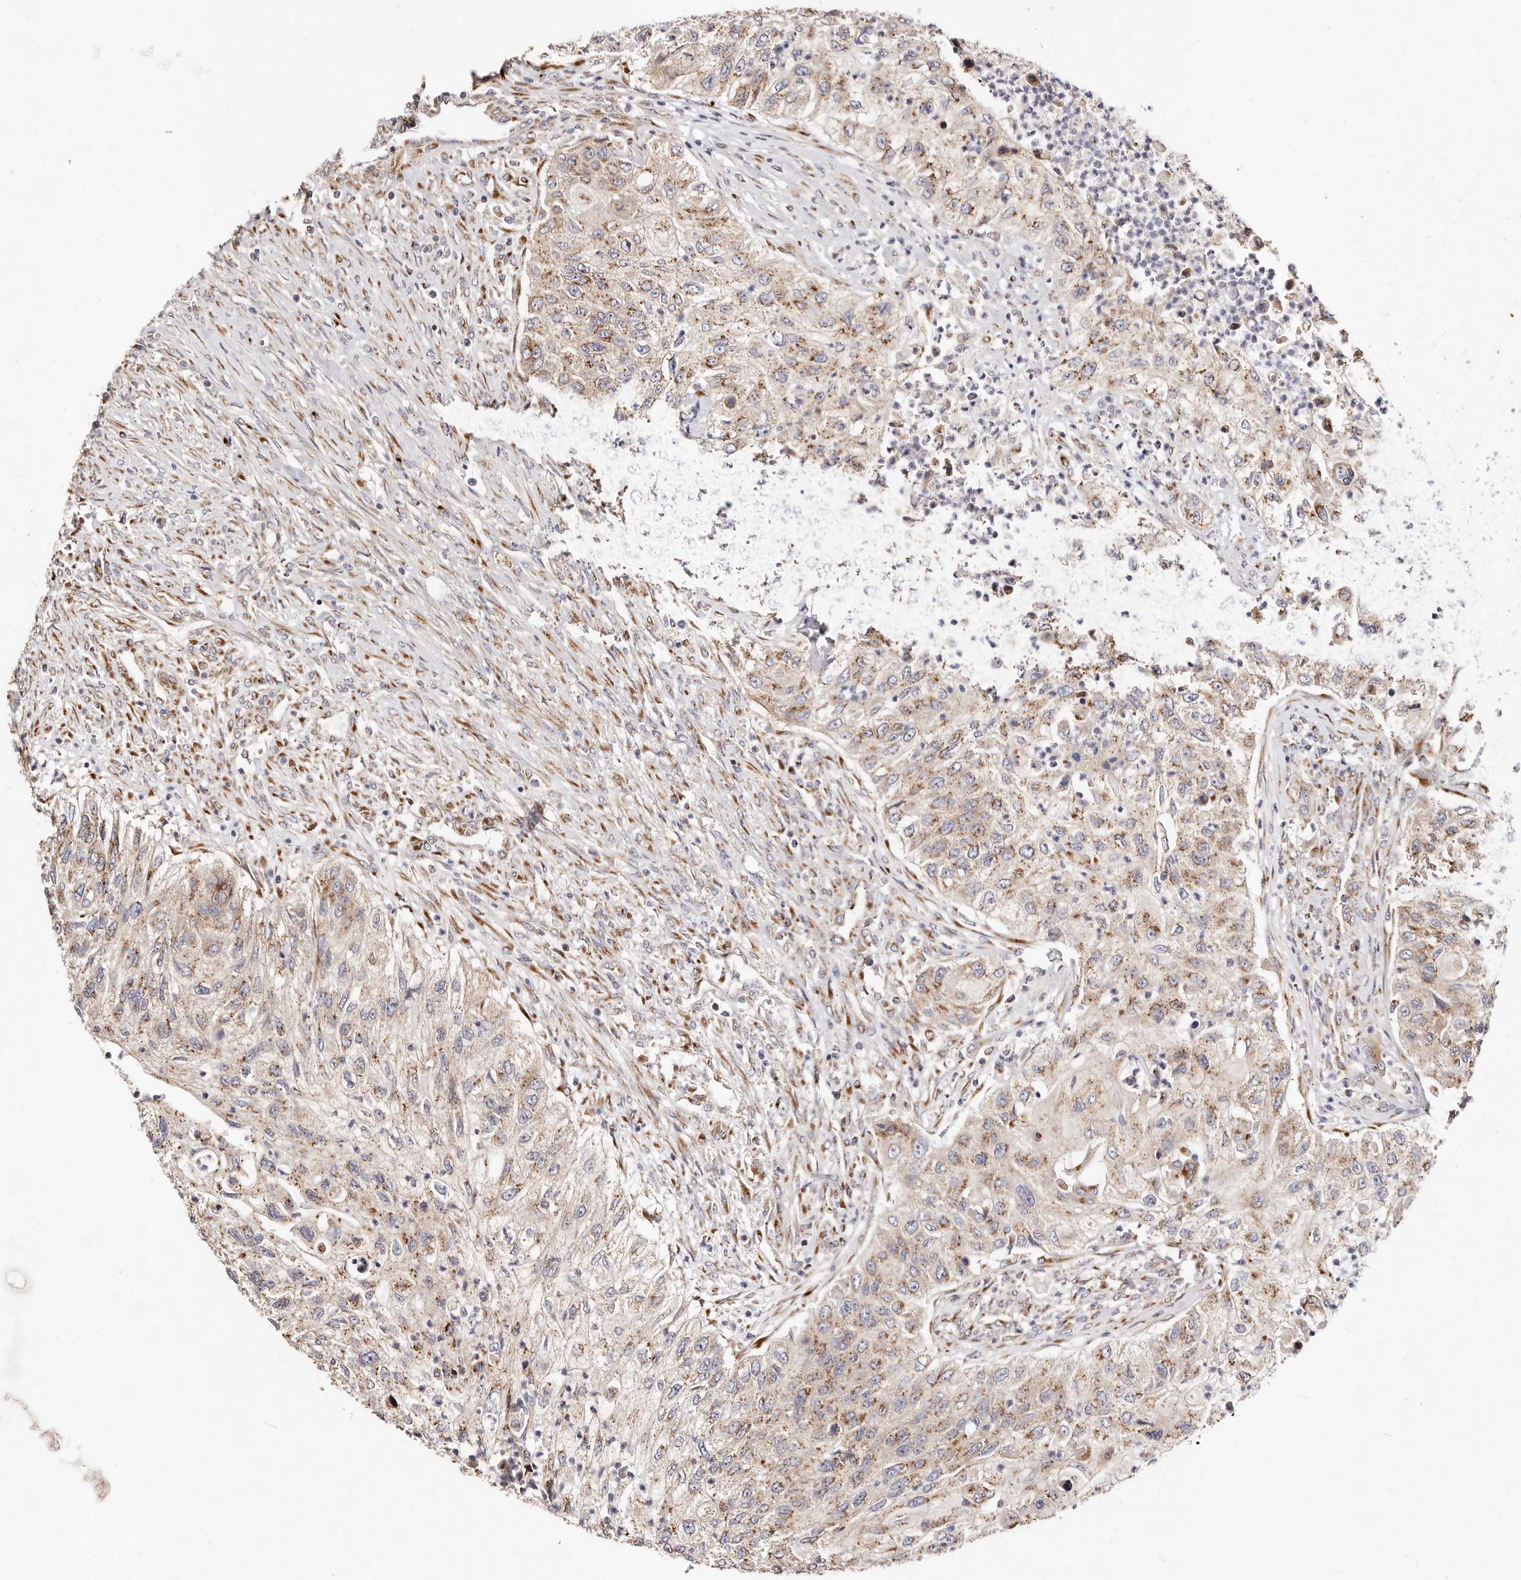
{"staining": {"intensity": "moderate", "quantity": ">75%", "location": "cytoplasmic/membranous"}, "tissue": "urothelial cancer", "cell_type": "Tumor cells", "image_type": "cancer", "snomed": [{"axis": "morphology", "description": "Urothelial carcinoma, High grade"}, {"axis": "topography", "description": "Urinary bladder"}], "caption": "Moderate cytoplasmic/membranous expression for a protein is identified in approximately >75% of tumor cells of high-grade urothelial carcinoma using immunohistochemistry.", "gene": "MAPK6", "patient": {"sex": "female", "age": 60}}